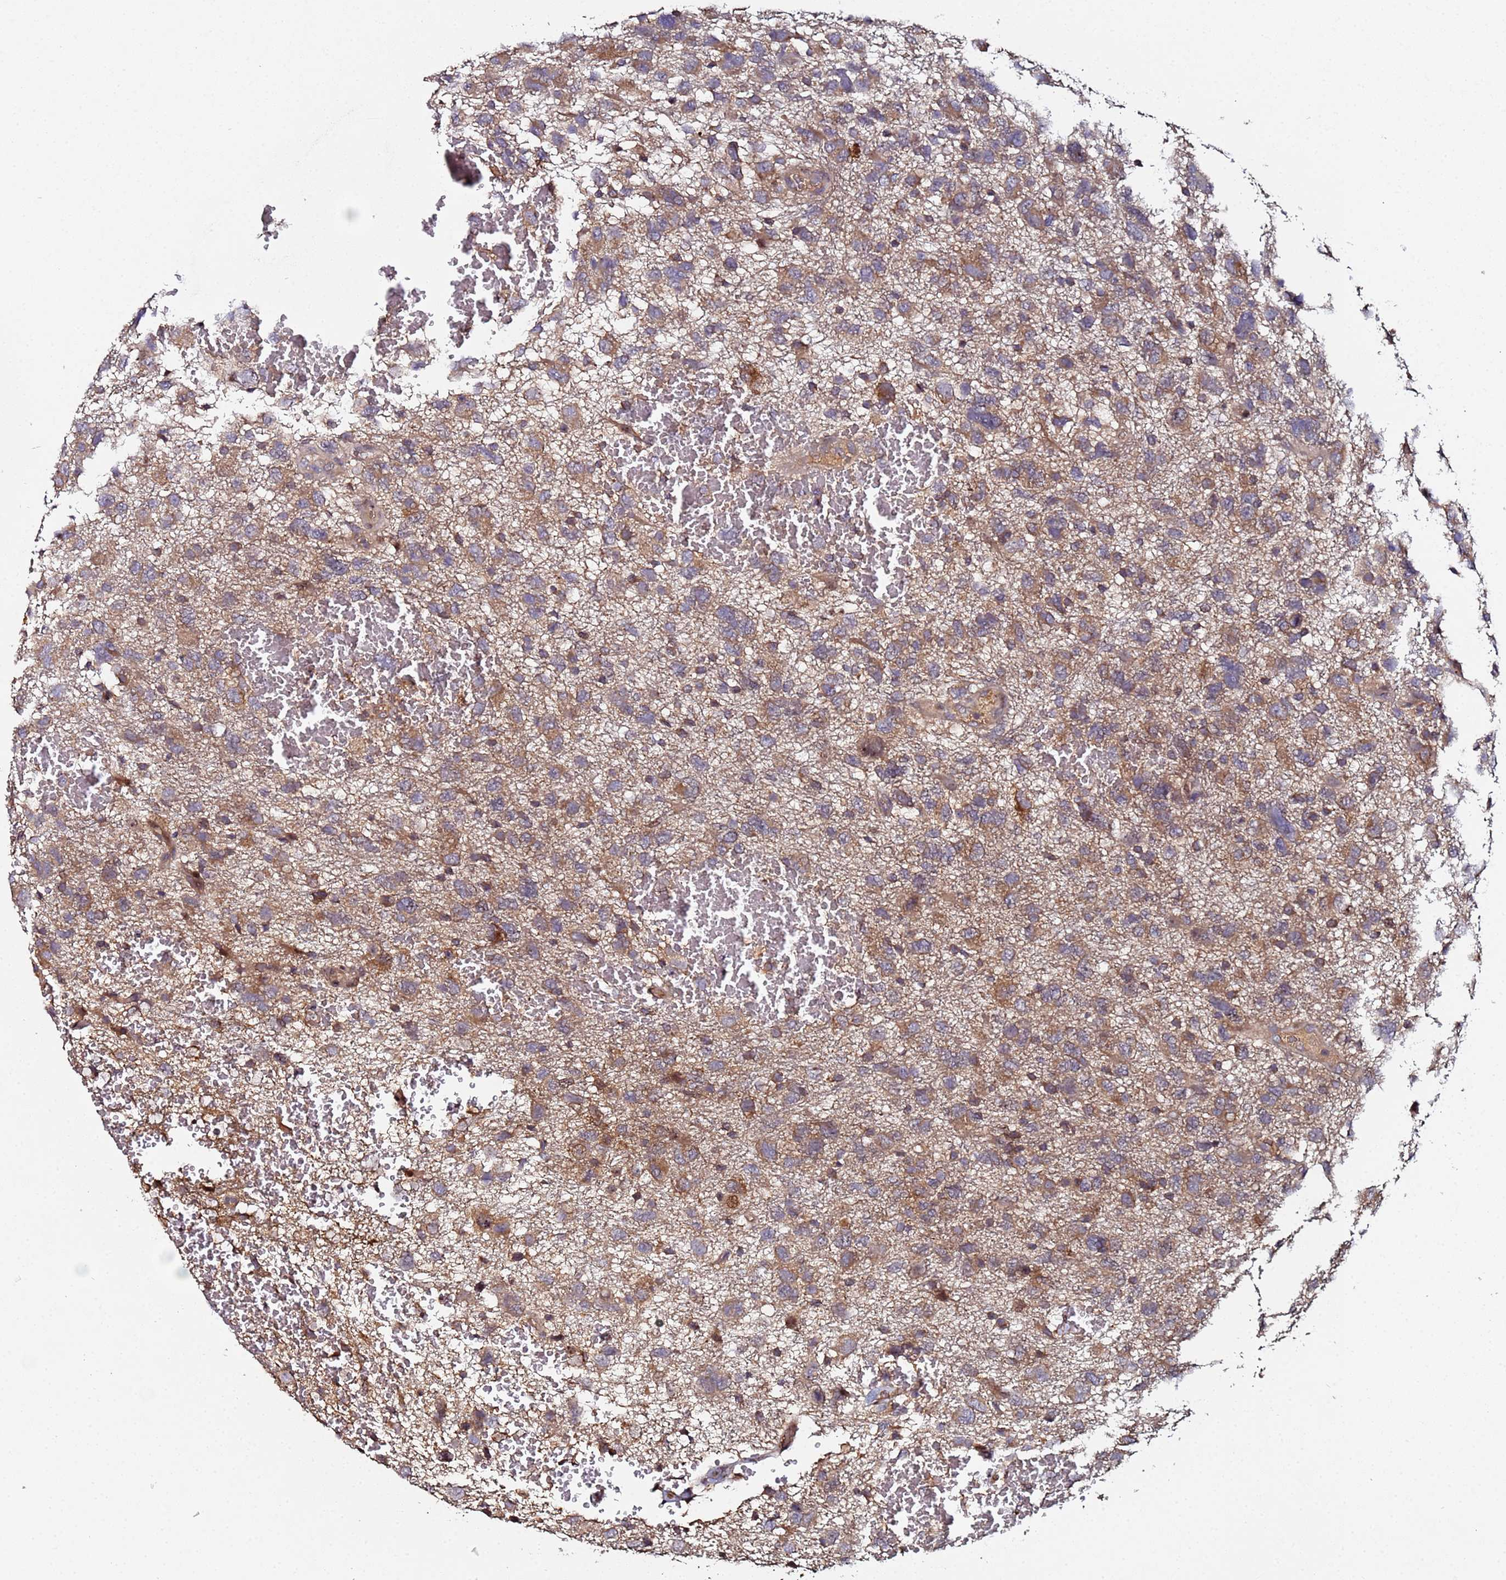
{"staining": {"intensity": "moderate", "quantity": ">75%", "location": "cytoplasmic/membranous"}, "tissue": "glioma", "cell_type": "Tumor cells", "image_type": "cancer", "snomed": [{"axis": "morphology", "description": "Glioma, malignant, High grade"}, {"axis": "topography", "description": "Brain"}], "caption": "Immunohistochemistry micrograph of human malignant glioma (high-grade) stained for a protein (brown), which shows medium levels of moderate cytoplasmic/membranous positivity in approximately >75% of tumor cells.", "gene": "OSER1", "patient": {"sex": "male", "age": 61}}